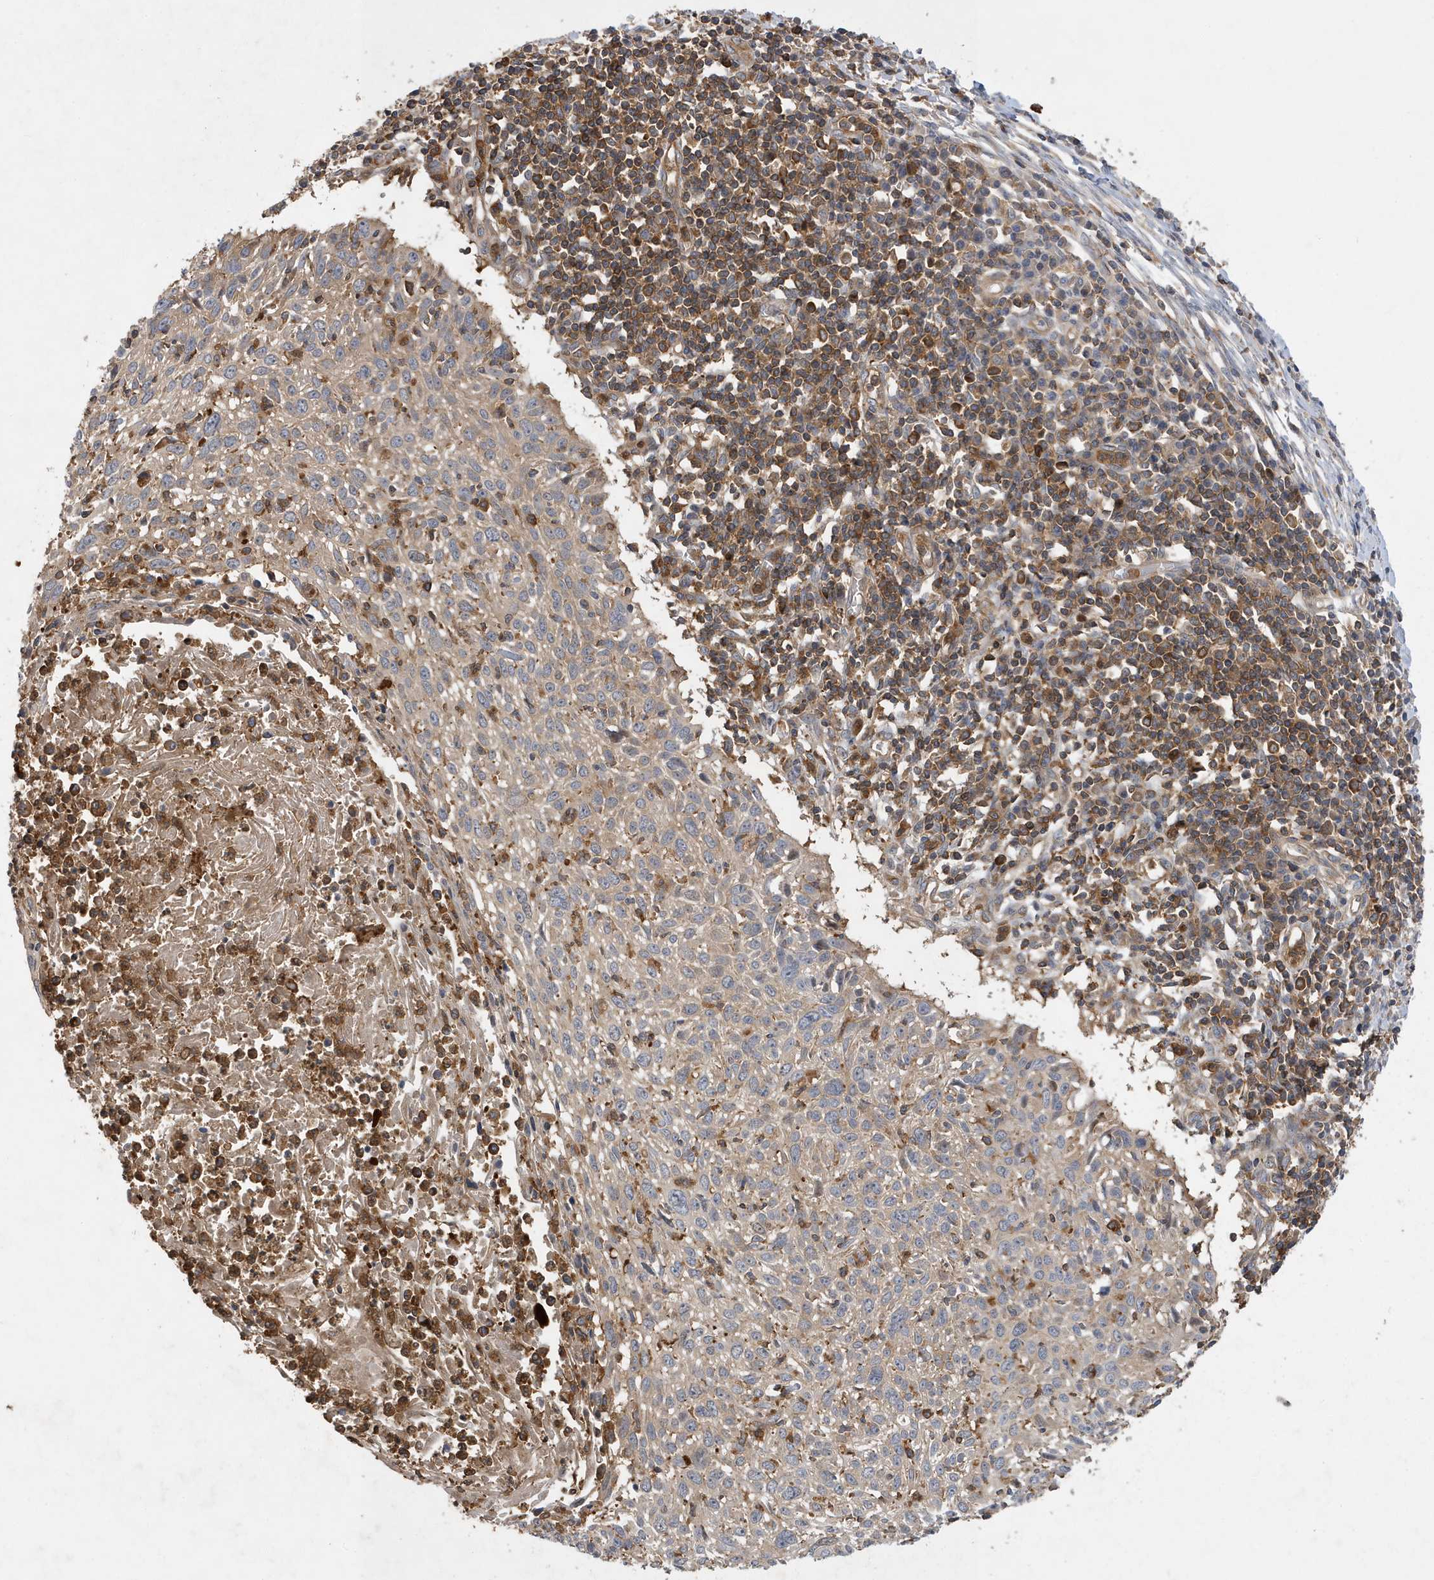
{"staining": {"intensity": "moderate", "quantity": ">75%", "location": "cytoplasmic/membranous"}, "tissue": "cervical cancer", "cell_type": "Tumor cells", "image_type": "cancer", "snomed": [{"axis": "morphology", "description": "Squamous cell carcinoma, NOS"}, {"axis": "topography", "description": "Cervix"}], "caption": "Immunohistochemical staining of human cervical squamous cell carcinoma displays medium levels of moderate cytoplasmic/membranous protein positivity in about >75% of tumor cells.", "gene": "LAPTM4A", "patient": {"sex": "female", "age": 51}}